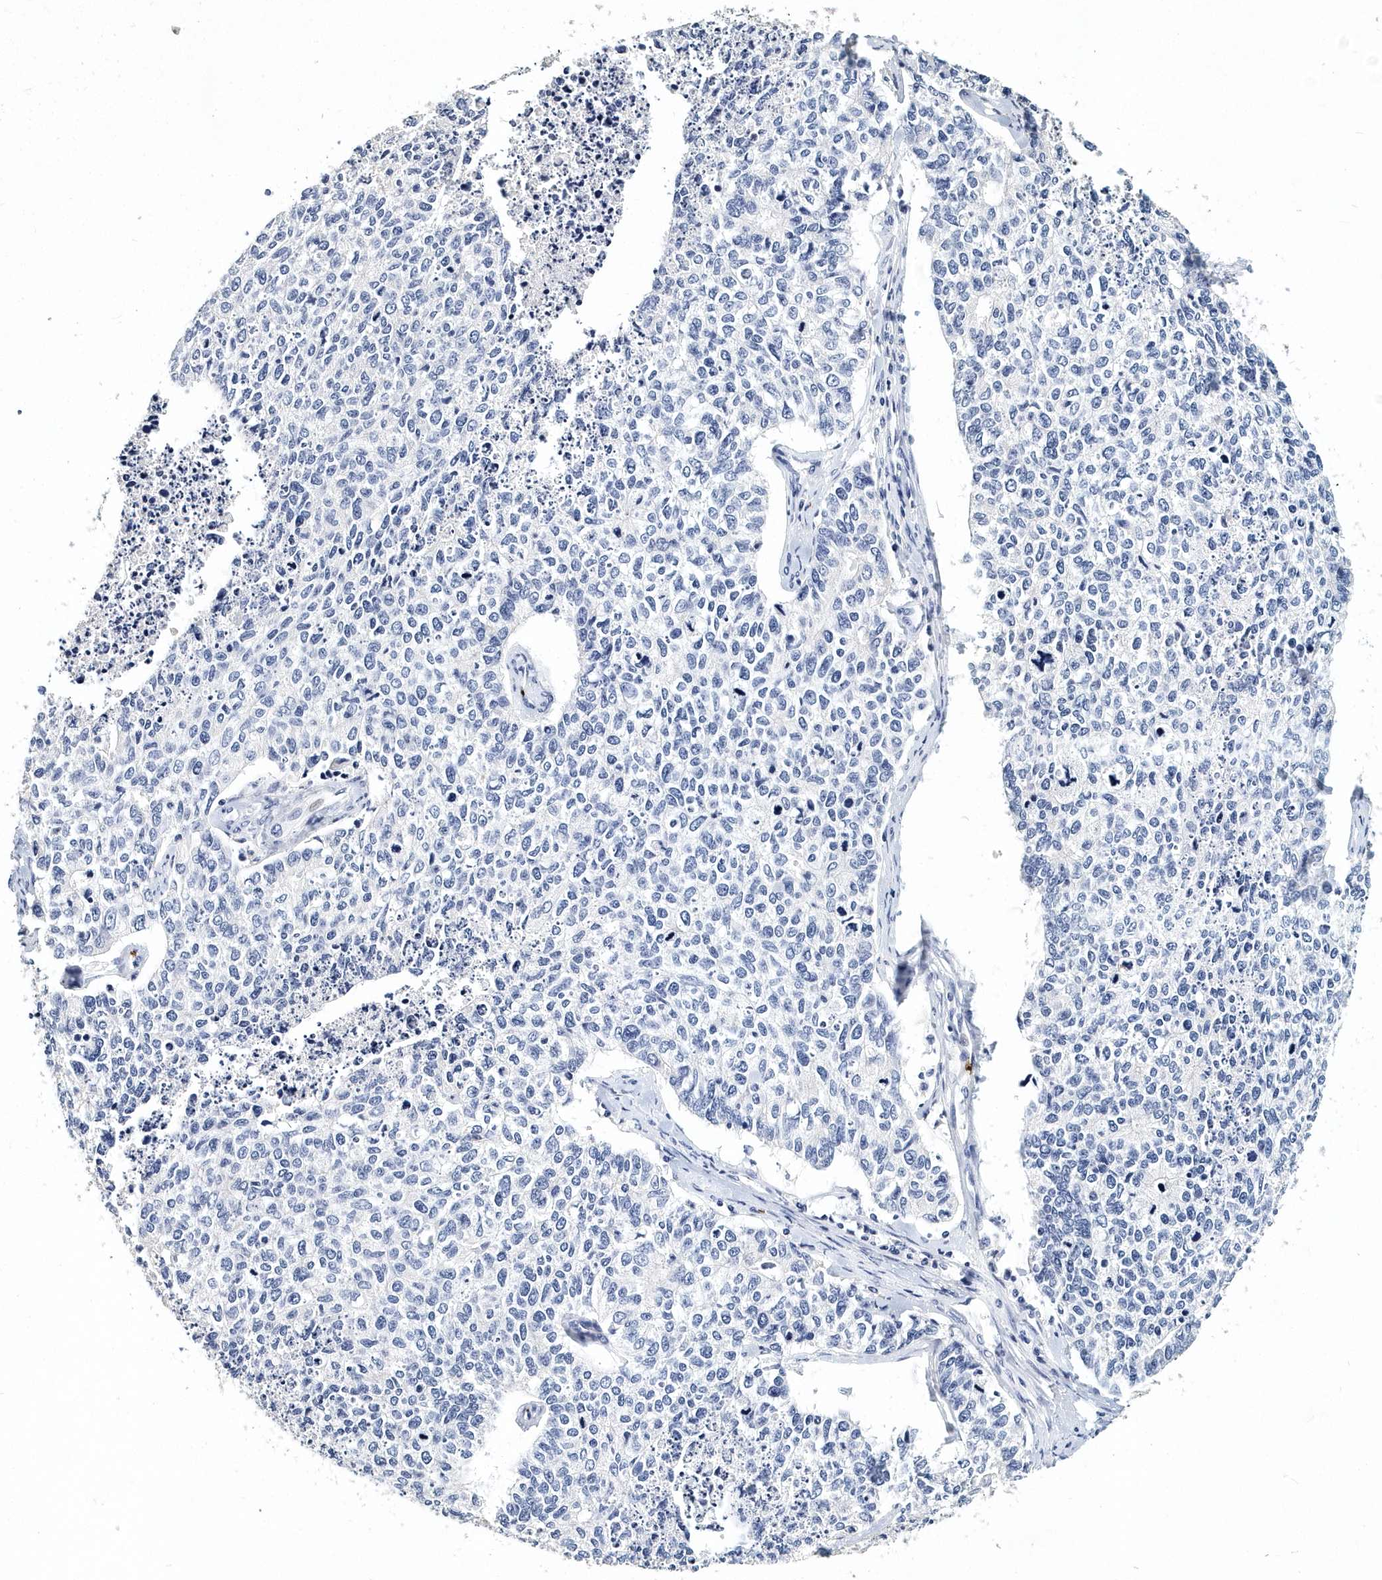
{"staining": {"intensity": "negative", "quantity": "none", "location": "none"}, "tissue": "cervical cancer", "cell_type": "Tumor cells", "image_type": "cancer", "snomed": [{"axis": "morphology", "description": "Squamous cell carcinoma, NOS"}, {"axis": "topography", "description": "Cervix"}], "caption": "A micrograph of human cervical cancer (squamous cell carcinoma) is negative for staining in tumor cells.", "gene": "ITGA2B", "patient": {"sex": "female", "age": 63}}